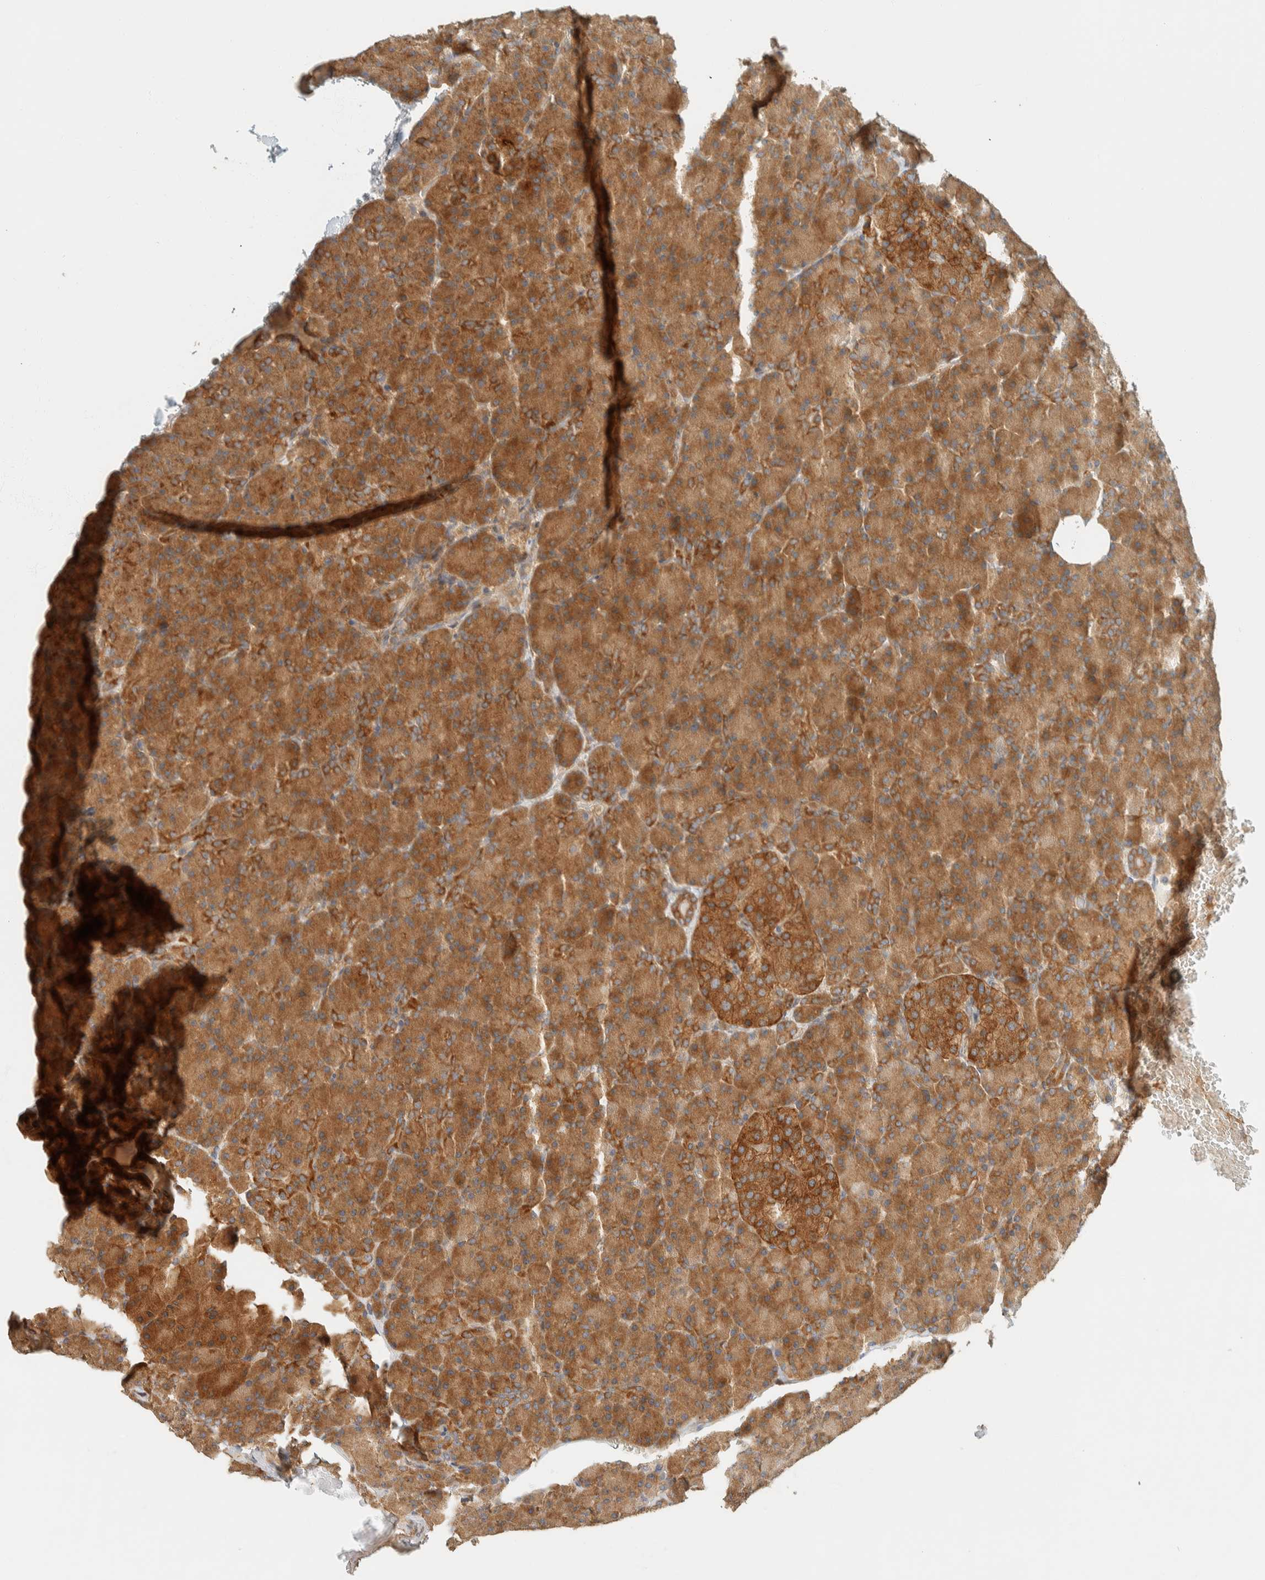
{"staining": {"intensity": "moderate", "quantity": ">75%", "location": "cytoplasmic/membranous"}, "tissue": "pancreas", "cell_type": "Exocrine glandular cells", "image_type": "normal", "snomed": [{"axis": "morphology", "description": "Normal tissue, NOS"}, {"axis": "topography", "description": "Pancreas"}], "caption": "Exocrine glandular cells reveal medium levels of moderate cytoplasmic/membranous staining in about >75% of cells in normal pancreas.", "gene": "ARFGEF1", "patient": {"sex": "female", "age": 43}}